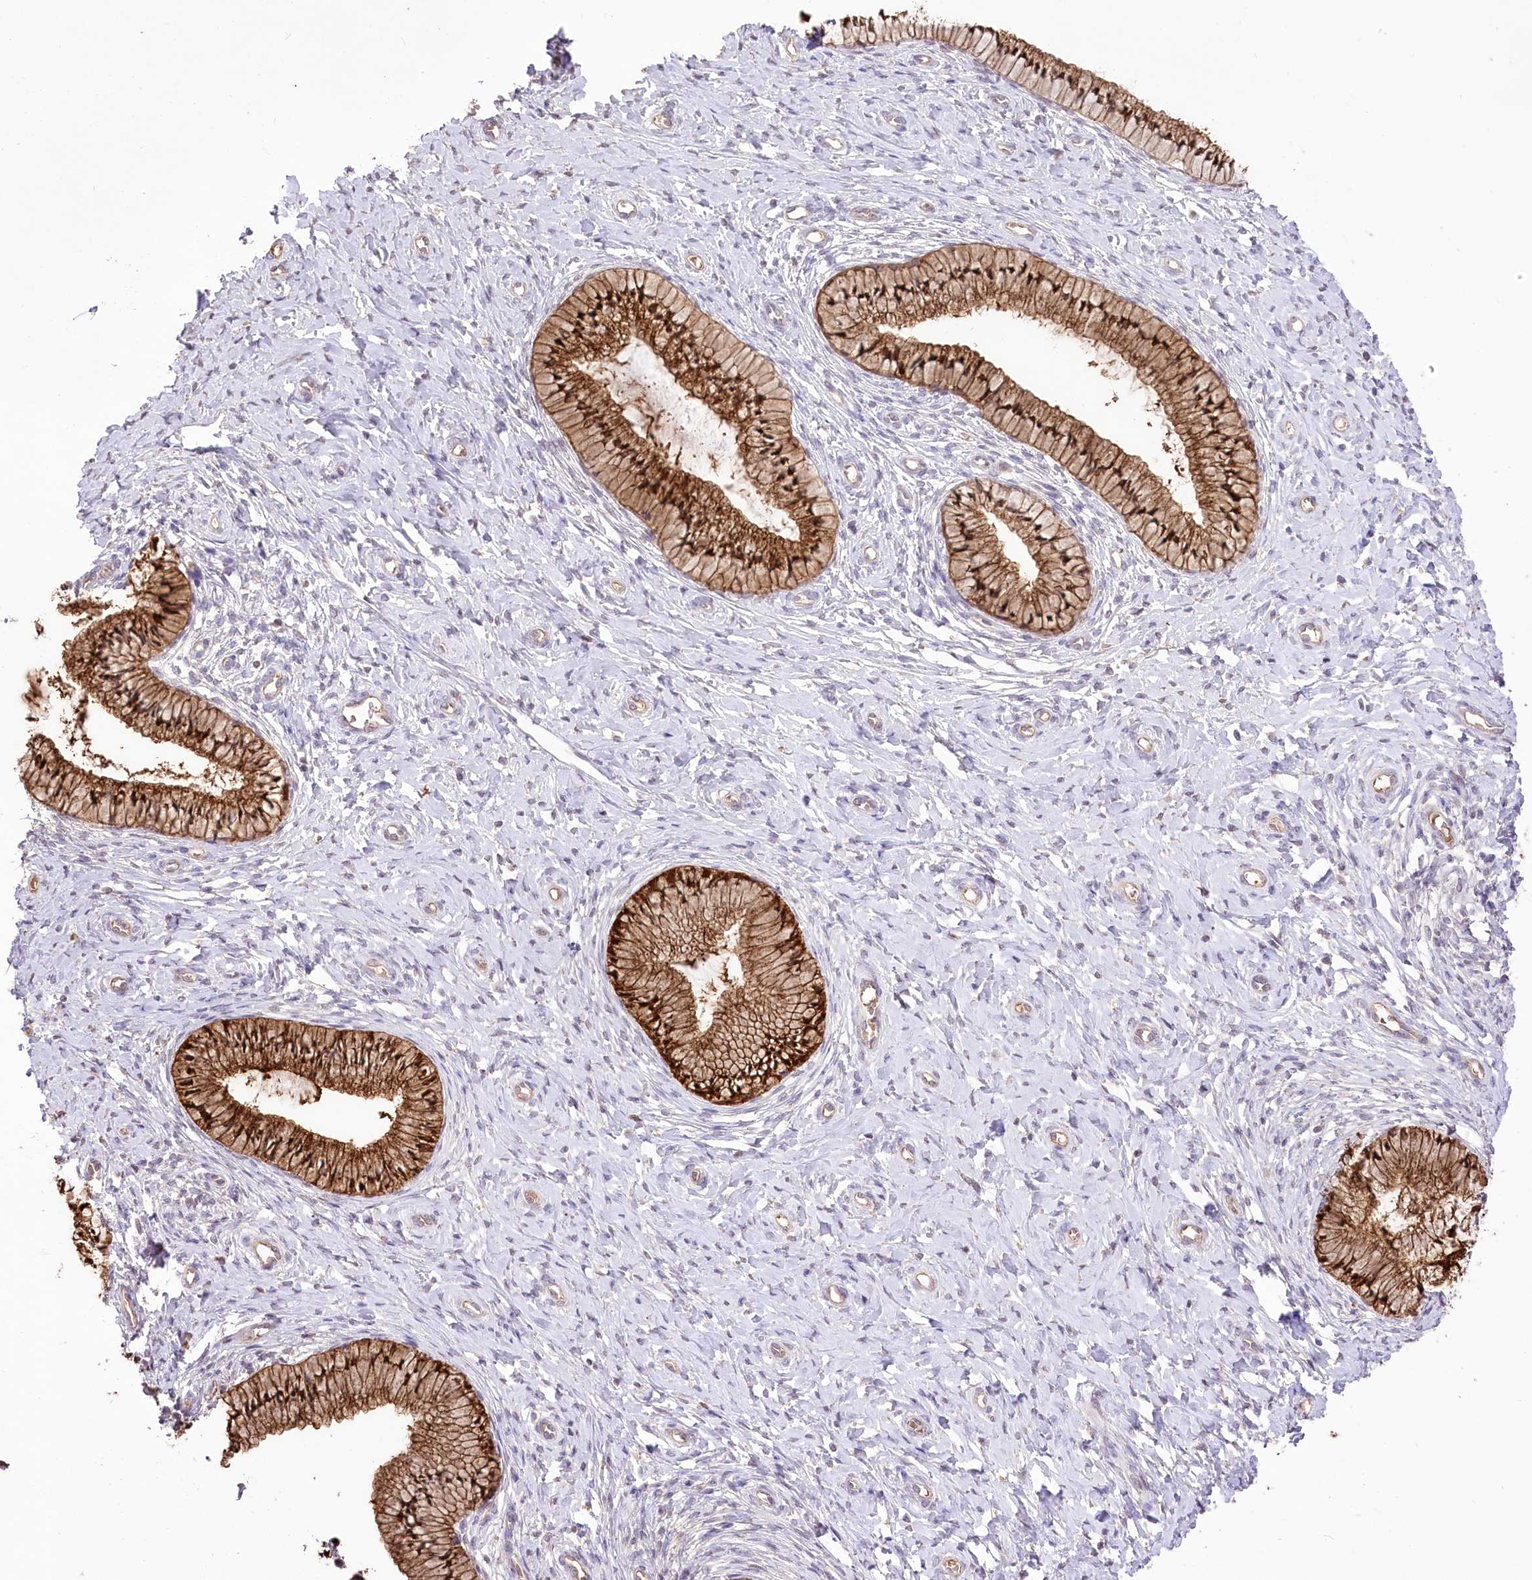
{"staining": {"intensity": "strong", "quantity": ">75%", "location": "cytoplasmic/membranous,nuclear"}, "tissue": "cervix", "cell_type": "Glandular cells", "image_type": "normal", "snomed": [{"axis": "morphology", "description": "Normal tissue, NOS"}, {"axis": "topography", "description": "Cervix"}], "caption": "Brown immunohistochemical staining in normal cervix demonstrates strong cytoplasmic/membranous,nuclear expression in approximately >75% of glandular cells. The staining was performed using DAB (3,3'-diaminobenzidine) to visualize the protein expression in brown, while the nuclei were stained in blue with hematoxylin (Magnification: 20x).", "gene": "R3HDM2", "patient": {"sex": "female", "age": 36}}